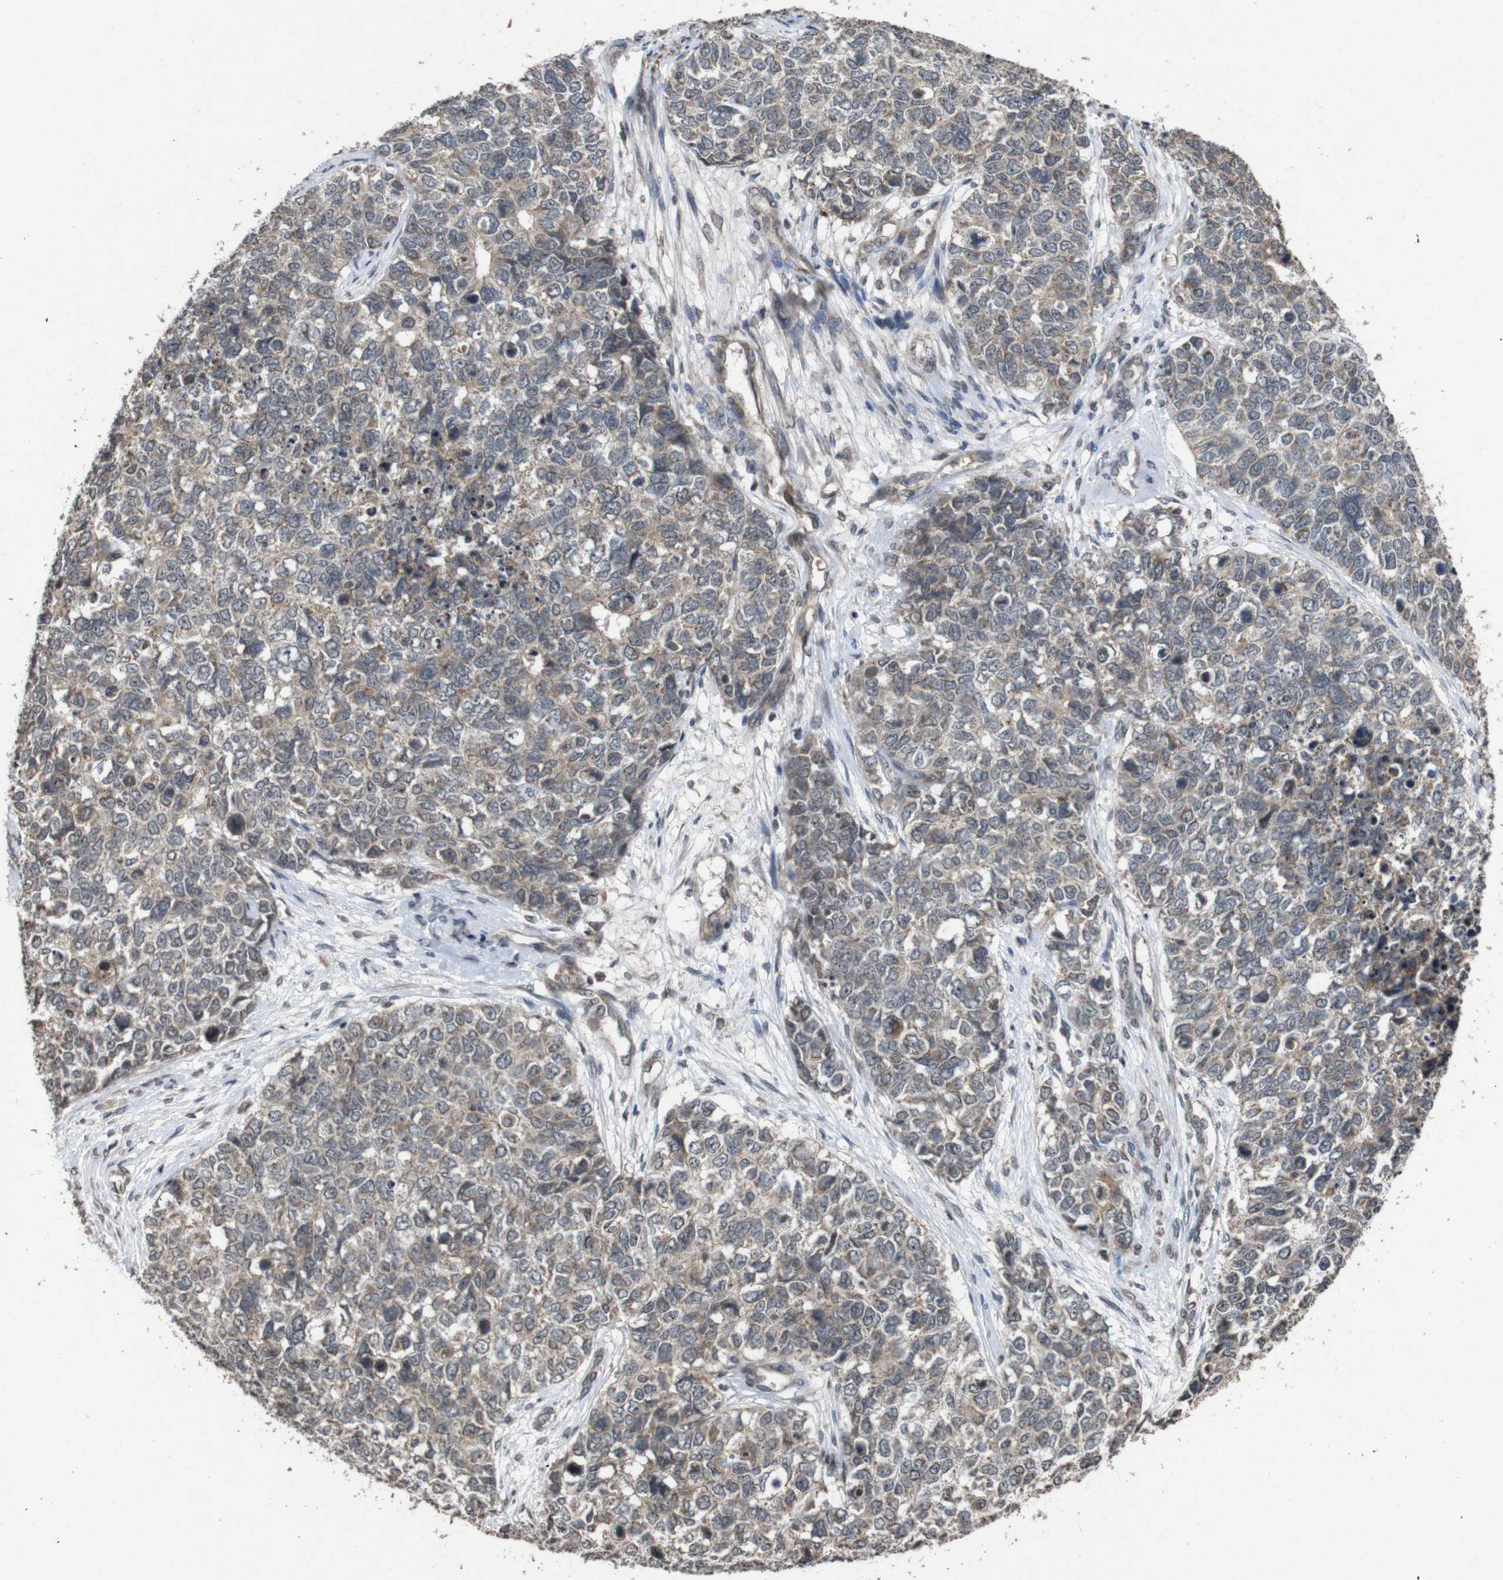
{"staining": {"intensity": "weak", "quantity": "25%-75%", "location": "cytoplasmic/membranous"}, "tissue": "cervical cancer", "cell_type": "Tumor cells", "image_type": "cancer", "snomed": [{"axis": "morphology", "description": "Squamous cell carcinoma, NOS"}, {"axis": "topography", "description": "Cervix"}], "caption": "IHC of squamous cell carcinoma (cervical) shows low levels of weak cytoplasmic/membranous staining in about 25%-75% of tumor cells.", "gene": "SORL1", "patient": {"sex": "female", "age": 63}}